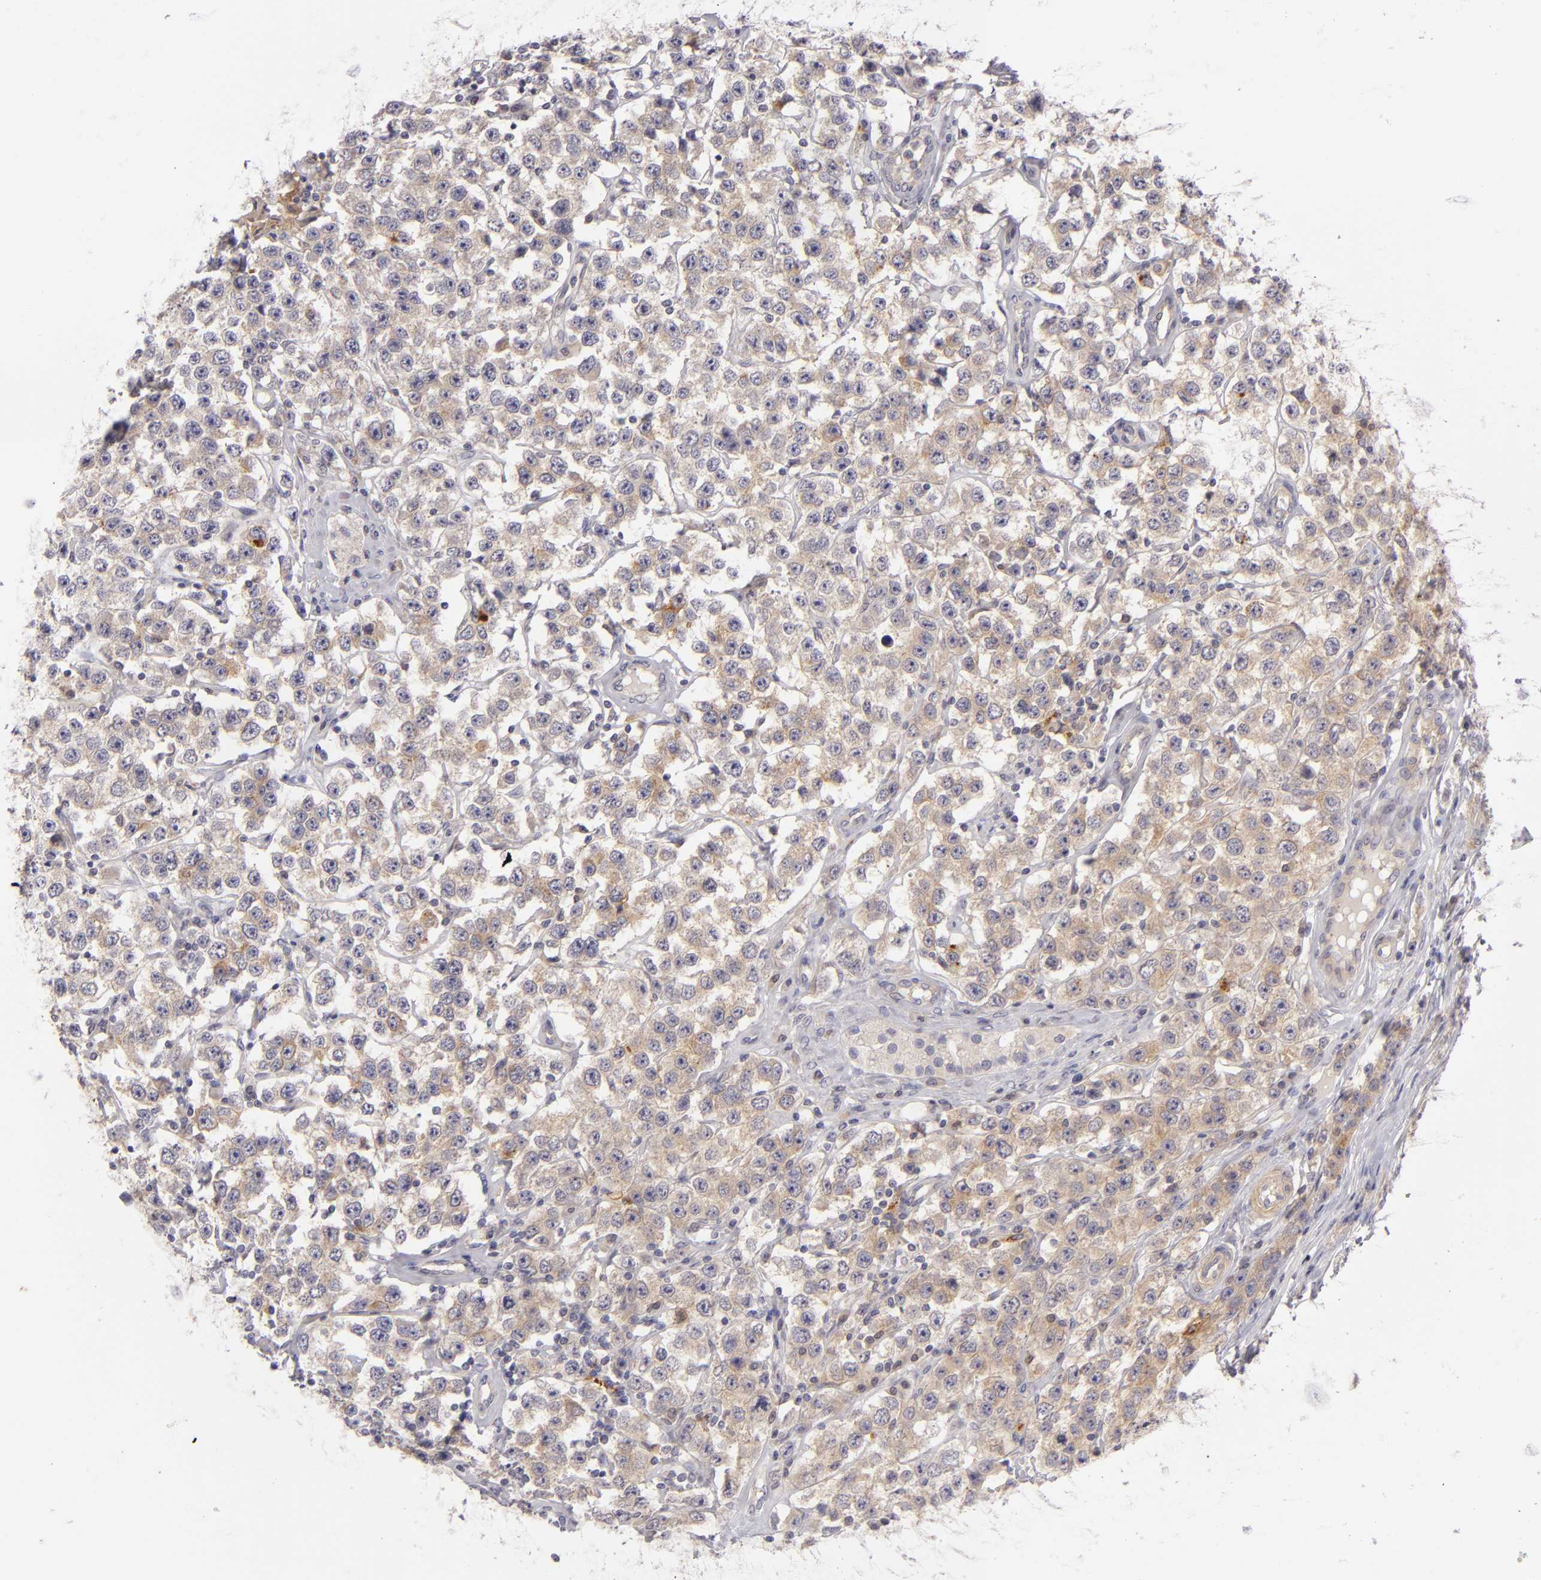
{"staining": {"intensity": "moderate", "quantity": "25%-75%", "location": "cytoplasmic/membranous"}, "tissue": "testis cancer", "cell_type": "Tumor cells", "image_type": "cancer", "snomed": [{"axis": "morphology", "description": "Seminoma, NOS"}, {"axis": "topography", "description": "Testis"}], "caption": "Immunohistochemistry (IHC) histopathology image of neoplastic tissue: testis cancer (seminoma) stained using IHC exhibits medium levels of moderate protein expression localized specifically in the cytoplasmic/membranous of tumor cells, appearing as a cytoplasmic/membranous brown color.", "gene": "CD83", "patient": {"sex": "male", "age": 52}}